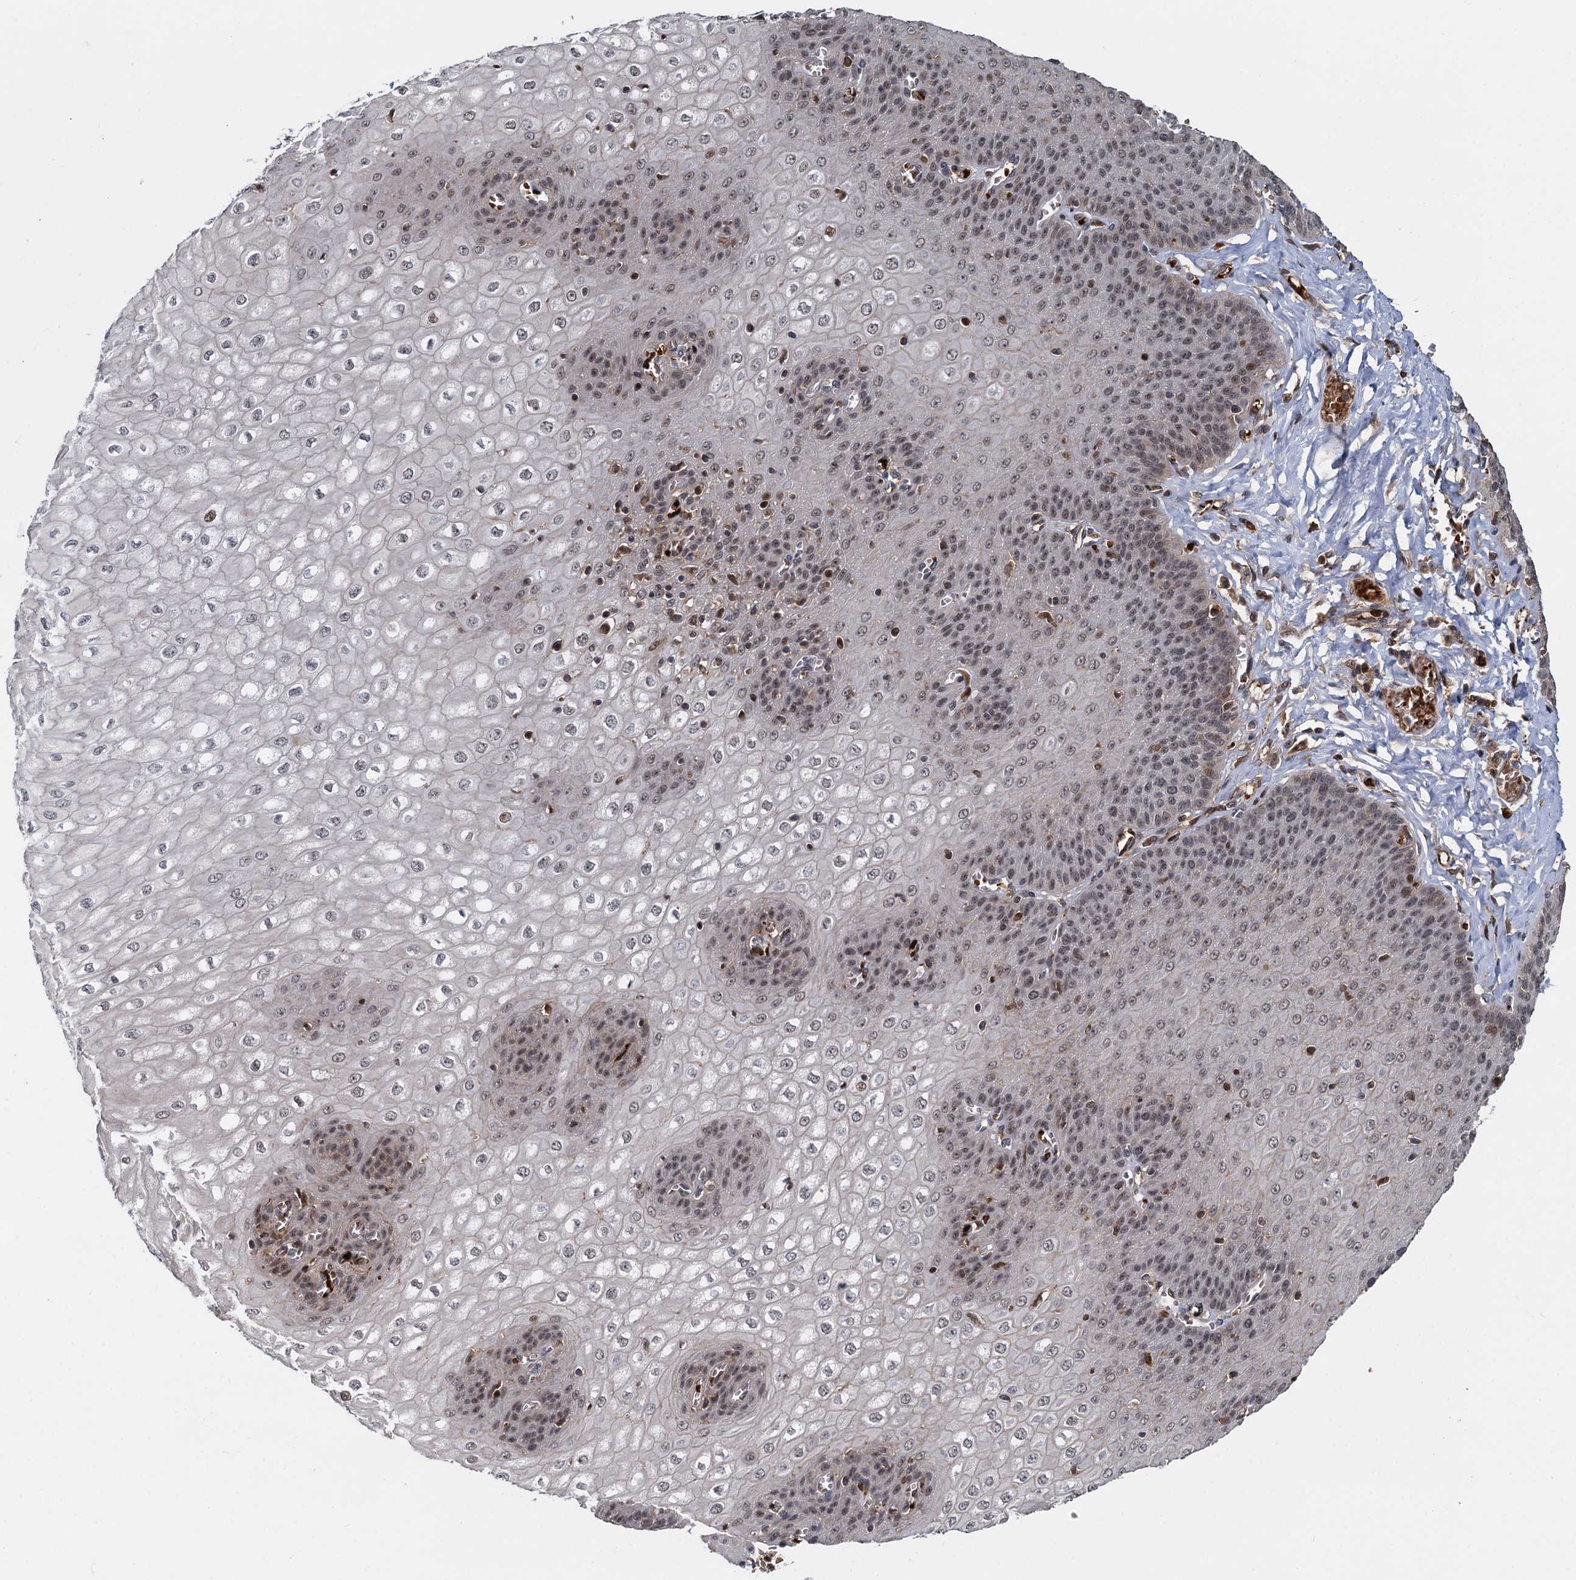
{"staining": {"intensity": "moderate", "quantity": "25%-75%", "location": "nuclear"}, "tissue": "esophagus", "cell_type": "Squamous epithelial cells", "image_type": "normal", "snomed": [{"axis": "morphology", "description": "Normal tissue, NOS"}, {"axis": "topography", "description": "Esophagus"}], "caption": "Immunohistochemistry (IHC) histopathology image of normal esophagus: human esophagus stained using immunohistochemistry exhibits medium levels of moderate protein expression localized specifically in the nuclear of squamous epithelial cells, appearing as a nuclear brown color.", "gene": "FANCI", "patient": {"sex": "male", "age": 60}}